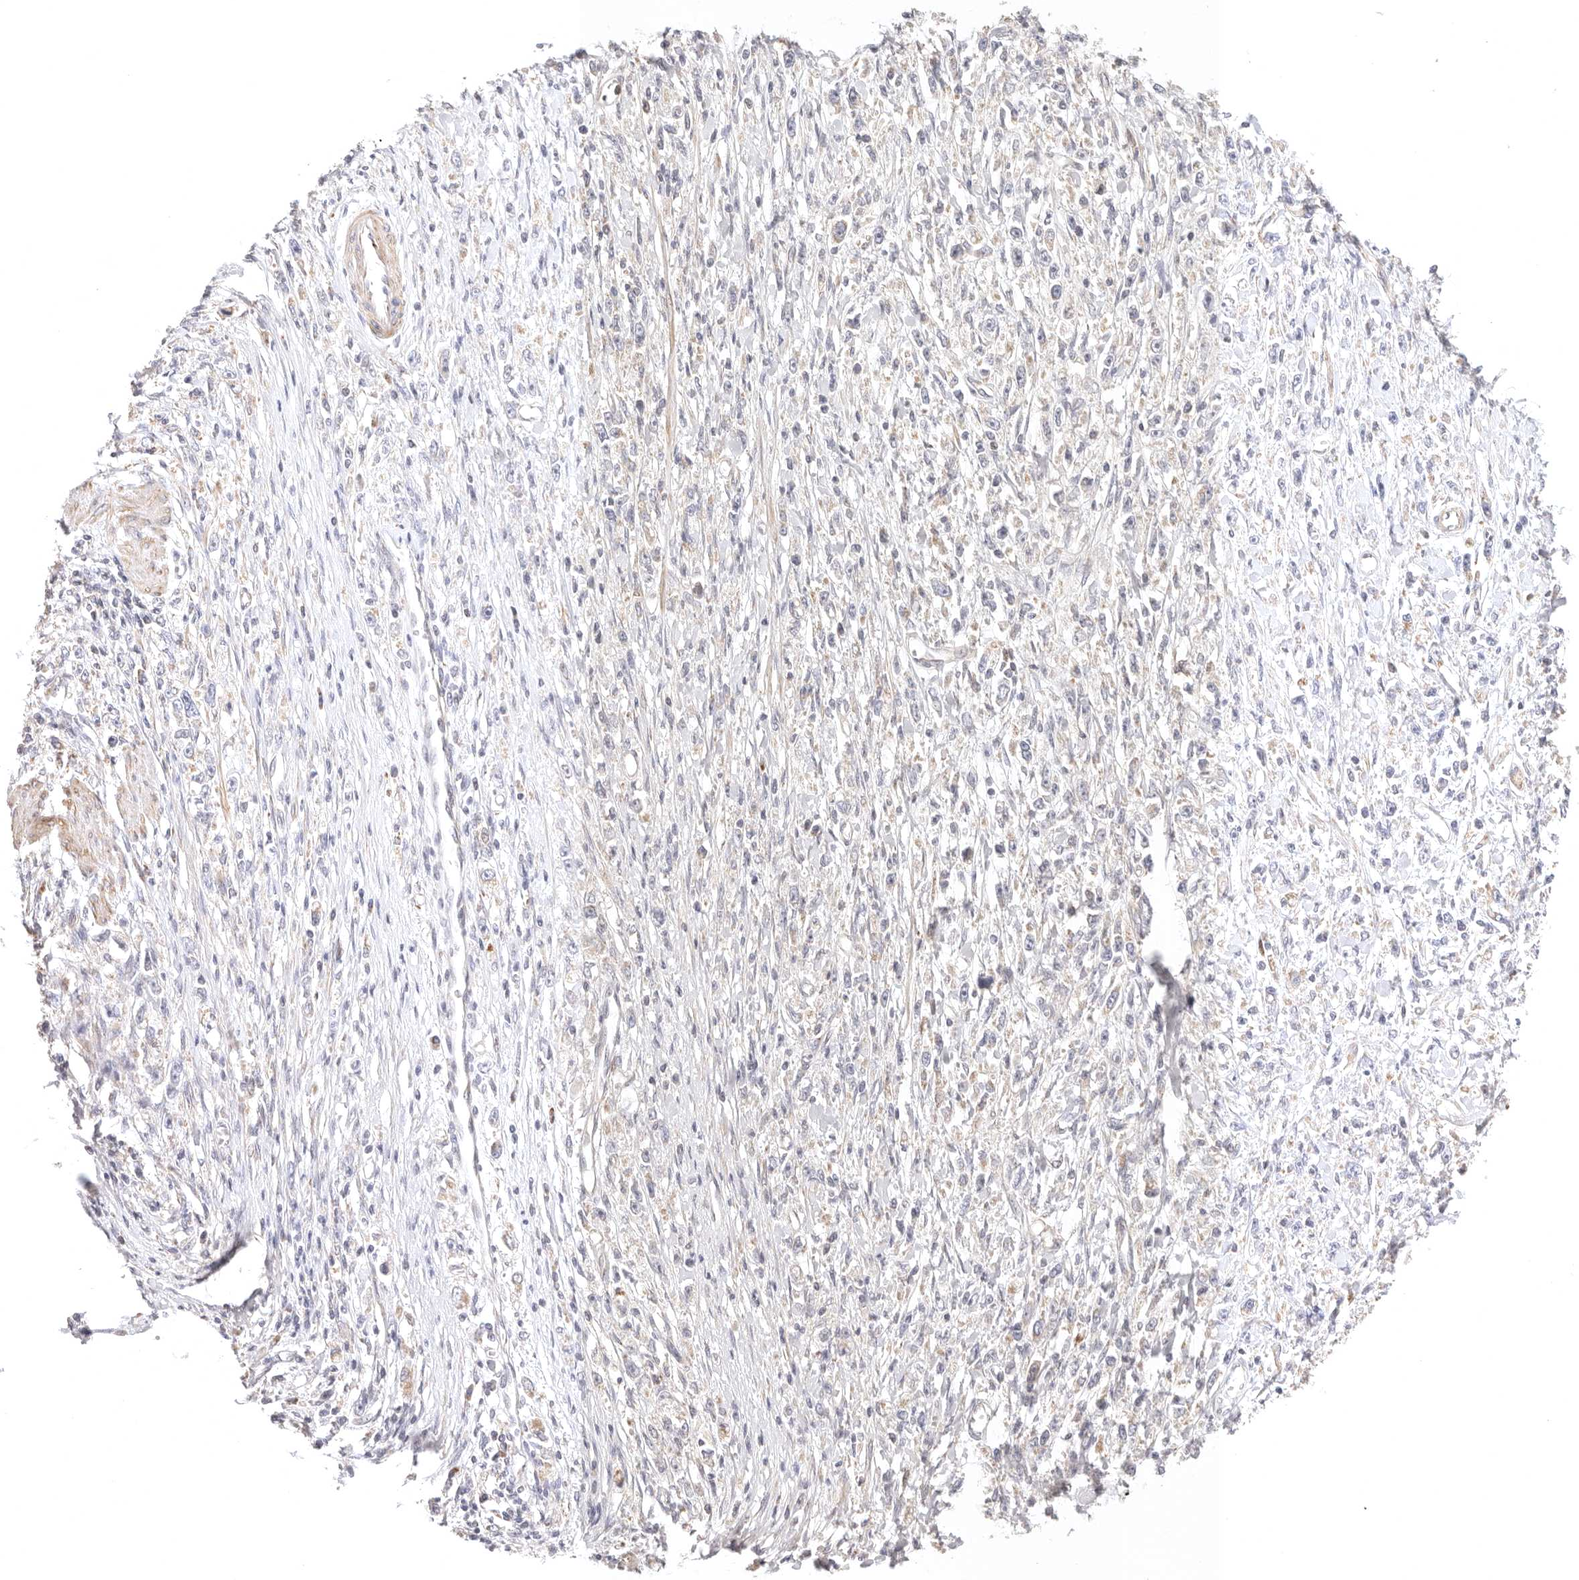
{"staining": {"intensity": "negative", "quantity": "none", "location": "none"}, "tissue": "stomach cancer", "cell_type": "Tumor cells", "image_type": "cancer", "snomed": [{"axis": "morphology", "description": "Adenocarcinoma, NOS"}, {"axis": "topography", "description": "Stomach"}], "caption": "High power microscopy histopathology image of an IHC micrograph of adenocarcinoma (stomach), revealing no significant positivity in tumor cells.", "gene": "KCMF1", "patient": {"sex": "female", "age": 59}}